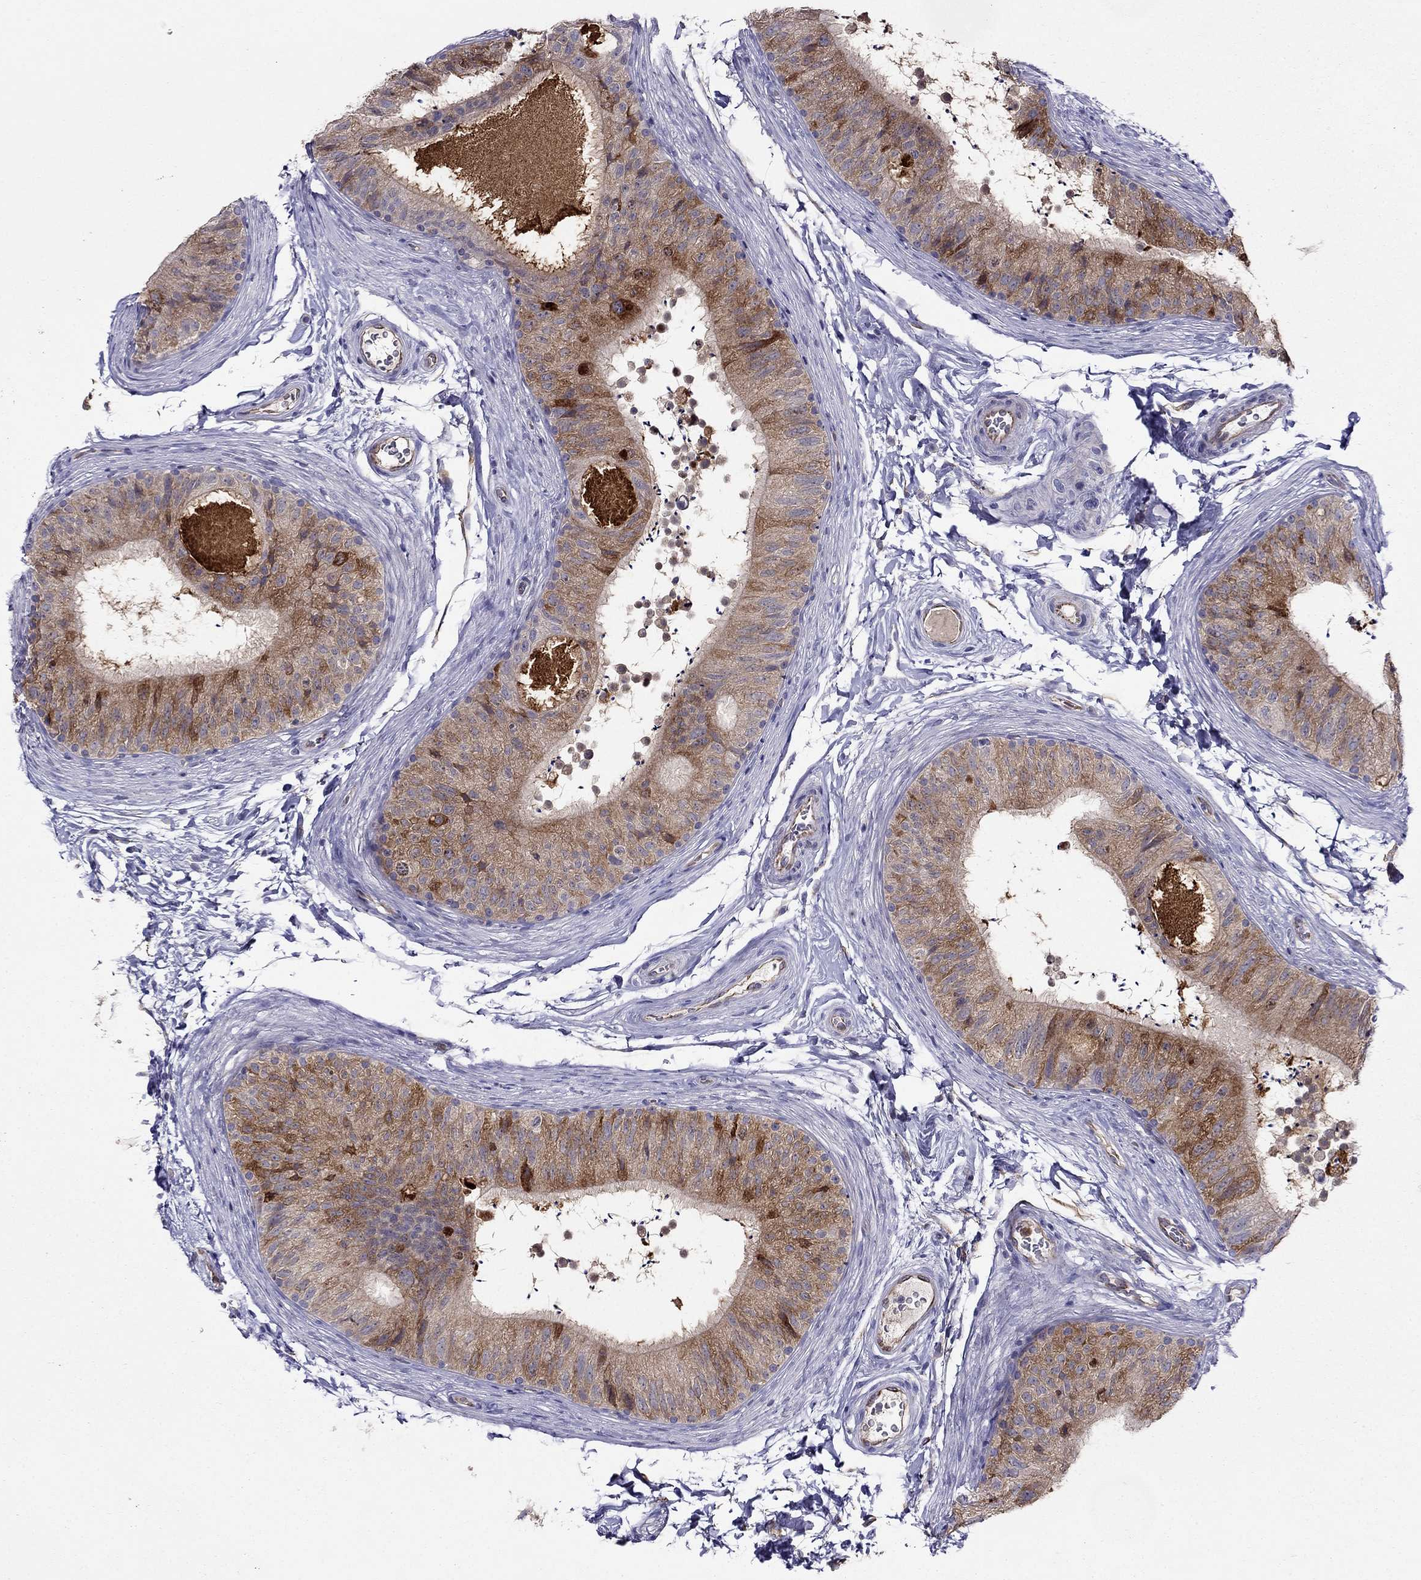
{"staining": {"intensity": "strong", "quantity": "25%-75%", "location": "cytoplasmic/membranous"}, "tissue": "epididymis", "cell_type": "Glandular cells", "image_type": "normal", "snomed": [{"axis": "morphology", "description": "Normal tissue, NOS"}, {"axis": "topography", "description": "Epididymis"}], "caption": "High-magnification brightfield microscopy of normal epididymis stained with DAB (brown) and counterstained with hematoxylin (blue). glandular cells exhibit strong cytoplasmic/membranous staining is present in about25%-75% of cells.", "gene": "SPINT4", "patient": {"sex": "male", "age": 32}}